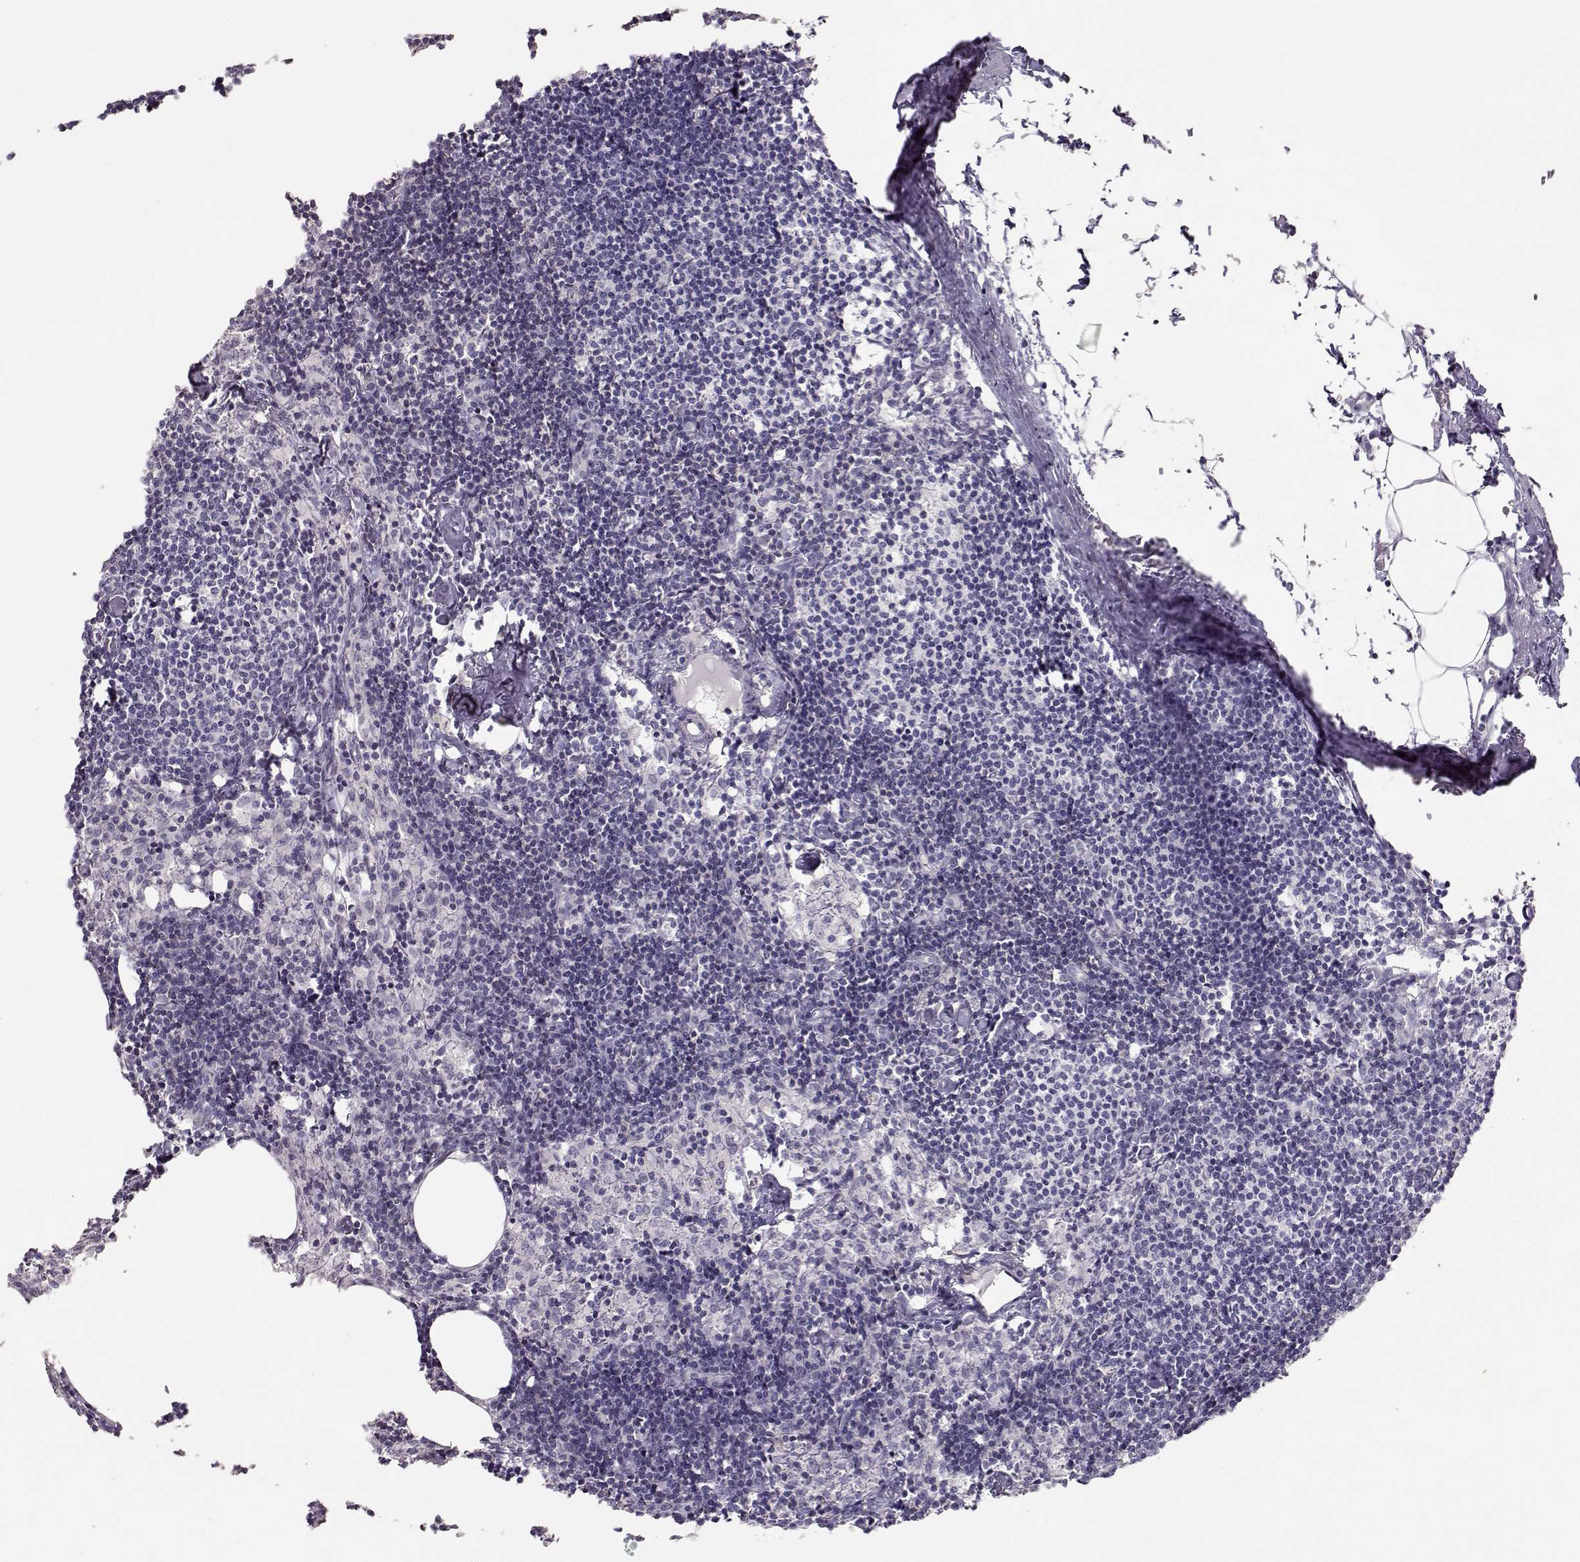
{"staining": {"intensity": "negative", "quantity": "none", "location": "none"}, "tissue": "lymph node", "cell_type": "Non-germinal center cells", "image_type": "normal", "snomed": [{"axis": "morphology", "description": "Normal tissue, NOS"}, {"axis": "topography", "description": "Lymph node"}], "caption": "Immunohistochemical staining of benign lymph node reveals no significant expression in non-germinal center cells. (Immunohistochemistry, brightfield microscopy, high magnification).", "gene": "TEPP", "patient": {"sex": "female", "age": 52}}